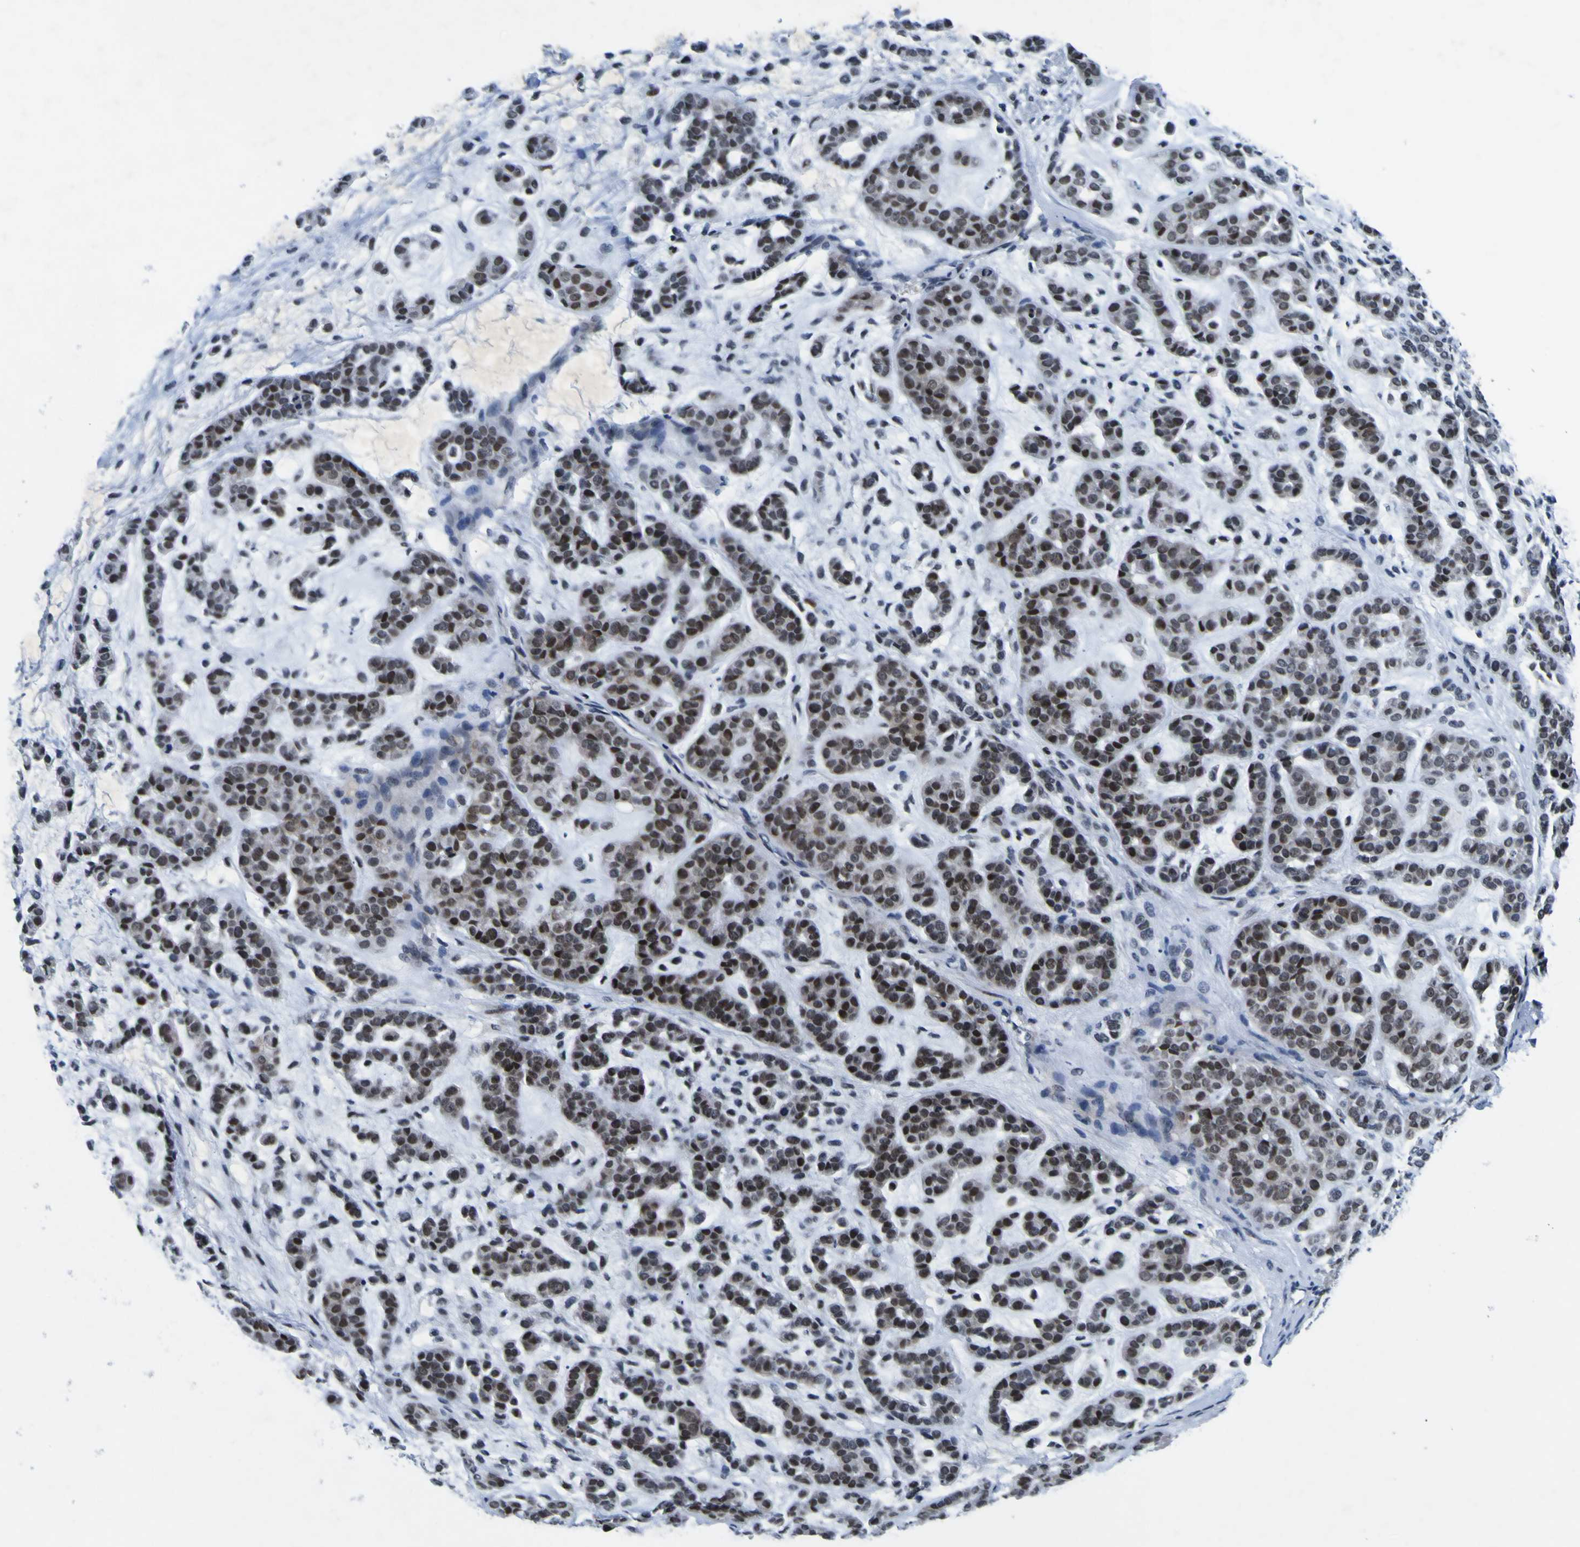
{"staining": {"intensity": "strong", "quantity": ">75%", "location": "nuclear"}, "tissue": "head and neck cancer", "cell_type": "Tumor cells", "image_type": "cancer", "snomed": [{"axis": "morphology", "description": "Adenocarcinoma, NOS"}, {"axis": "morphology", "description": "Adenoma, NOS"}, {"axis": "topography", "description": "Head-Neck"}], "caption": "Tumor cells show high levels of strong nuclear expression in about >75% of cells in human head and neck cancer. The staining was performed using DAB (3,3'-diaminobenzidine), with brown indicating positive protein expression. Nuclei are stained blue with hematoxylin.", "gene": "CUL4B", "patient": {"sex": "female", "age": 55}}